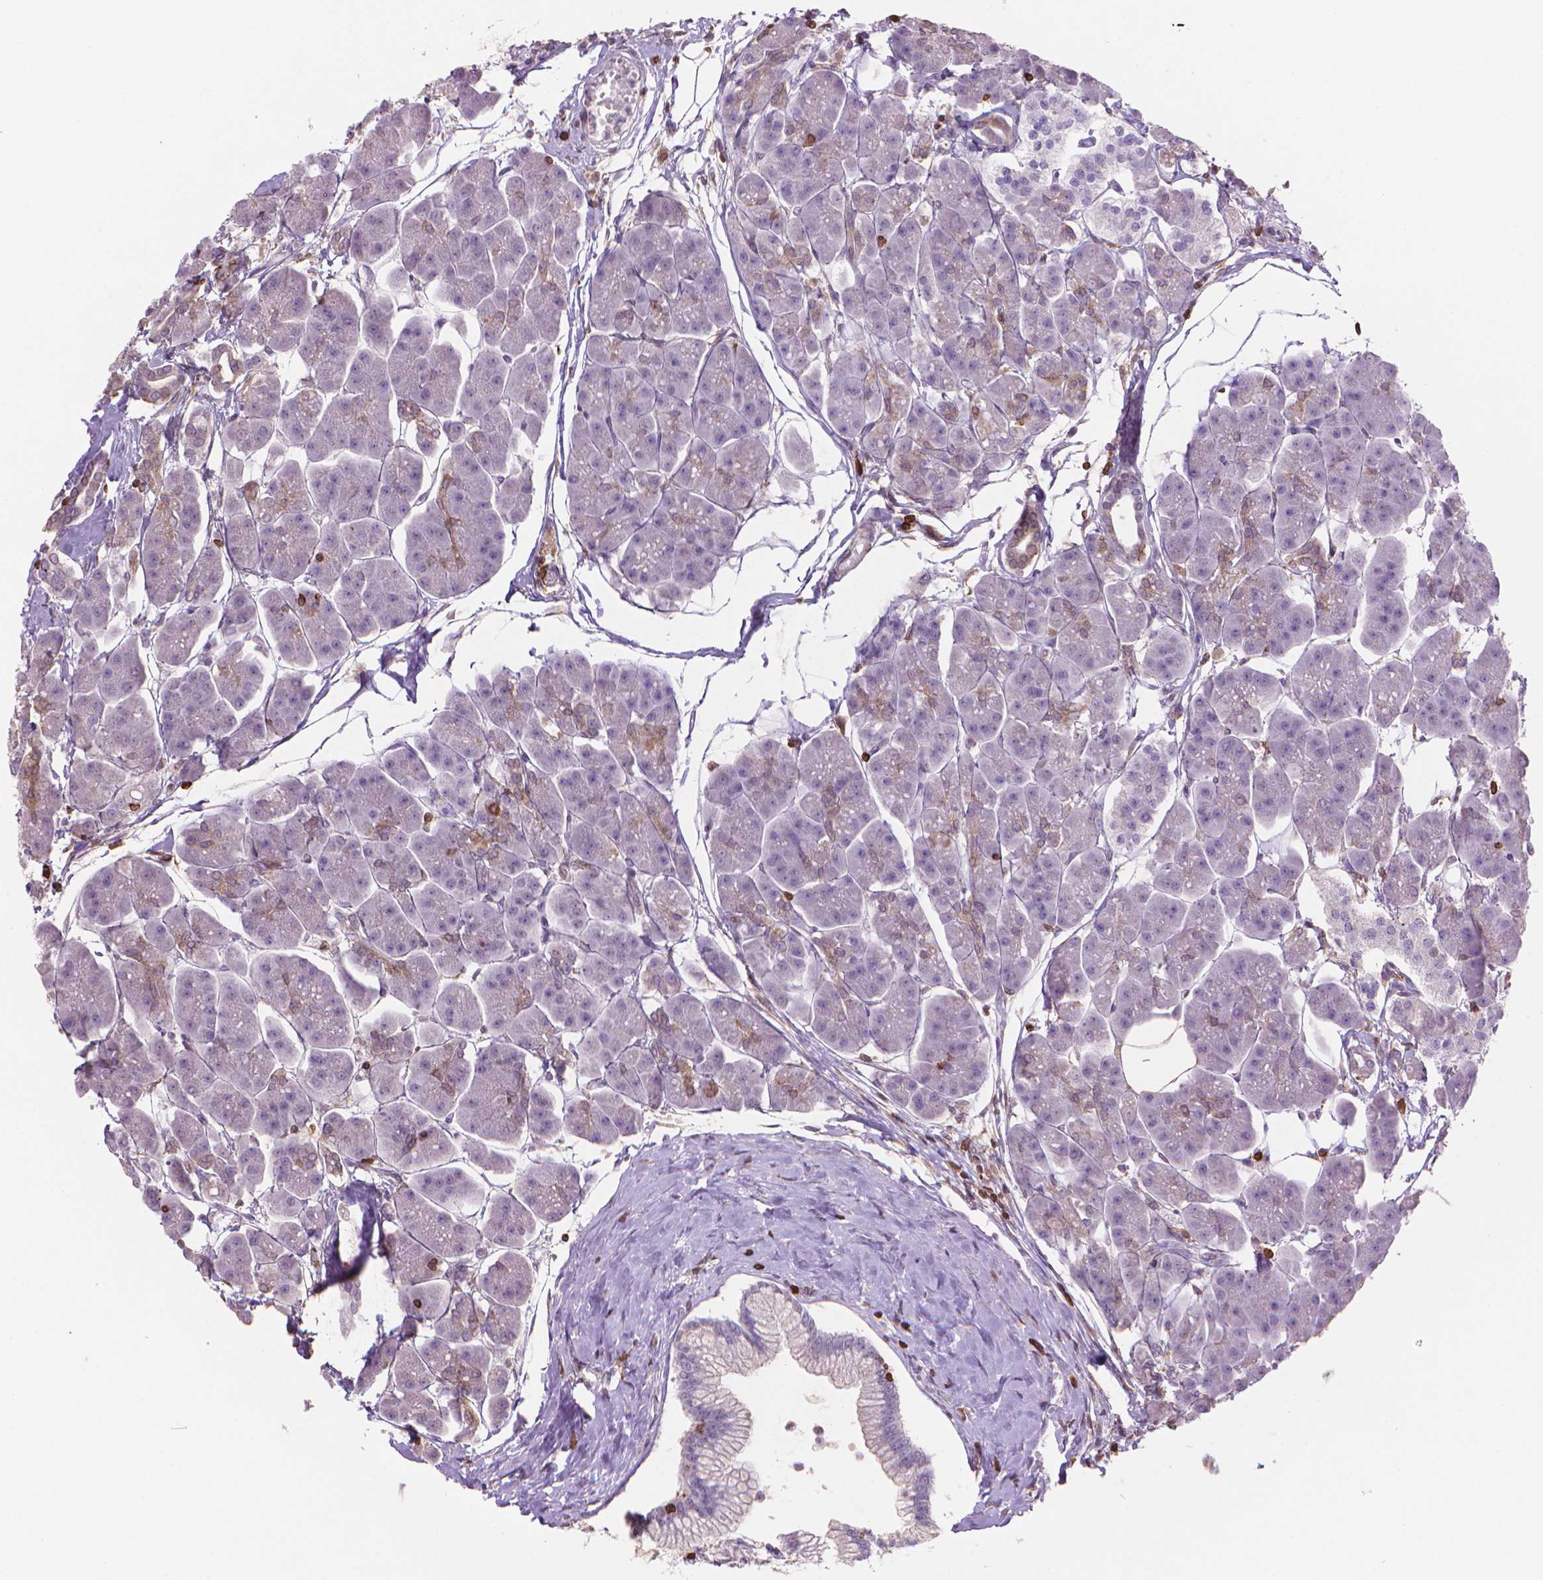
{"staining": {"intensity": "moderate", "quantity": "<25%", "location": "cytoplasmic/membranous"}, "tissue": "pancreas", "cell_type": "Exocrine glandular cells", "image_type": "normal", "snomed": [{"axis": "morphology", "description": "Normal tissue, NOS"}, {"axis": "topography", "description": "Adipose tissue"}, {"axis": "topography", "description": "Pancreas"}, {"axis": "topography", "description": "Peripheral nerve tissue"}], "caption": "Protein expression analysis of unremarkable pancreas exhibits moderate cytoplasmic/membranous expression in about <25% of exocrine glandular cells. The staining is performed using DAB (3,3'-diaminobenzidine) brown chromogen to label protein expression. The nuclei are counter-stained blue using hematoxylin.", "gene": "BCL2", "patient": {"sex": "female", "age": 58}}